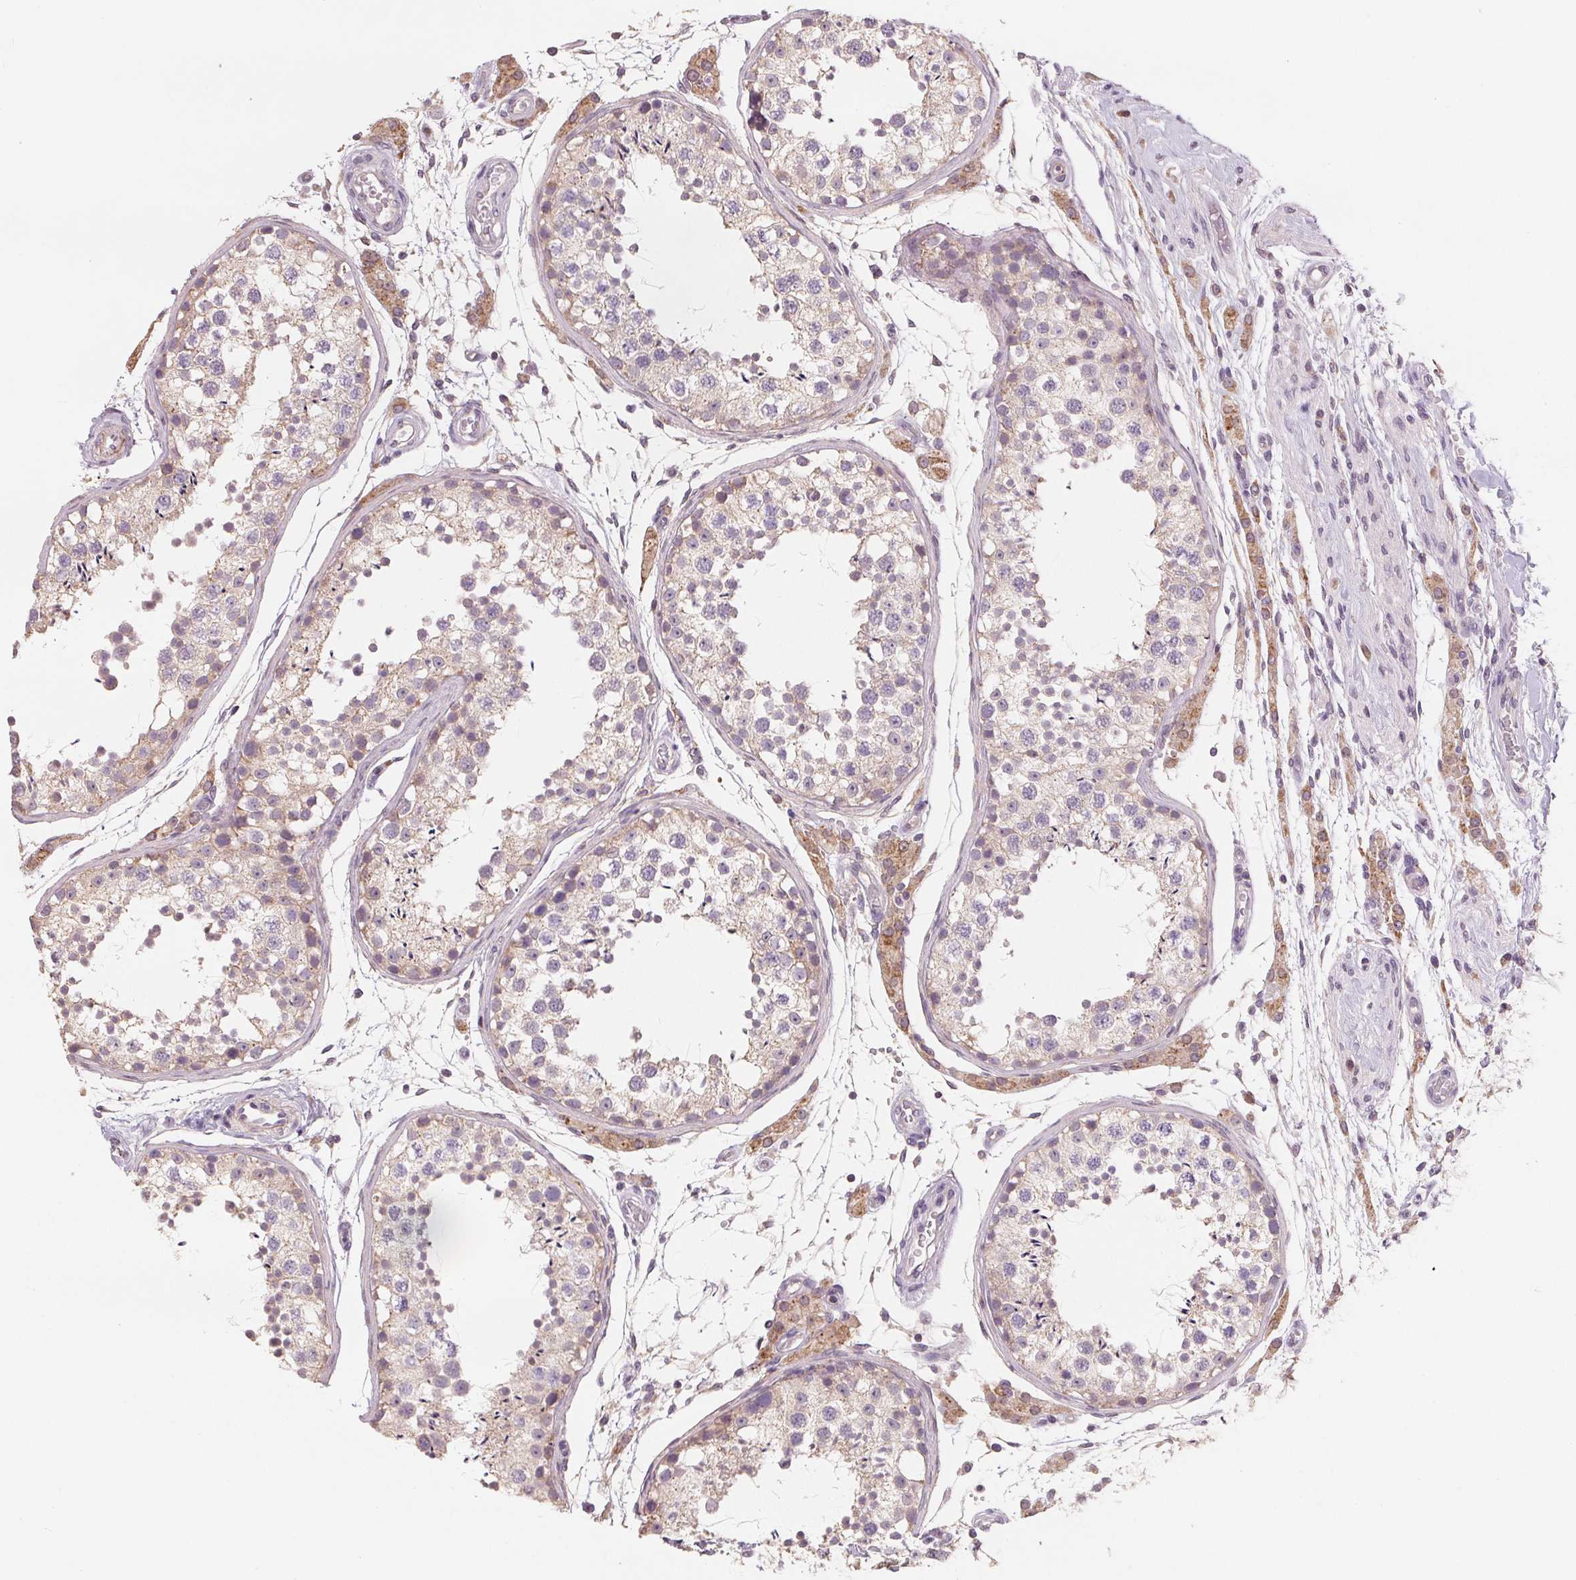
{"staining": {"intensity": "negative", "quantity": "none", "location": "none"}, "tissue": "testis", "cell_type": "Cells in seminiferous ducts", "image_type": "normal", "snomed": [{"axis": "morphology", "description": "Normal tissue, NOS"}, {"axis": "morphology", "description": "Seminoma, NOS"}, {"axis": "topography", "description": "Testis"}], "caption": "Immunohistochemistry (IHC) of unremarkable testis displays no expression in cells in seminiferous ducts. The staining is performed using DAB (3,3'-diaminobenzidine) brown chromogen with nuclei counter-stained in using hematoxylin.", "gene": "VTCN1", "patient": {"sex": "male", "age": 29}}